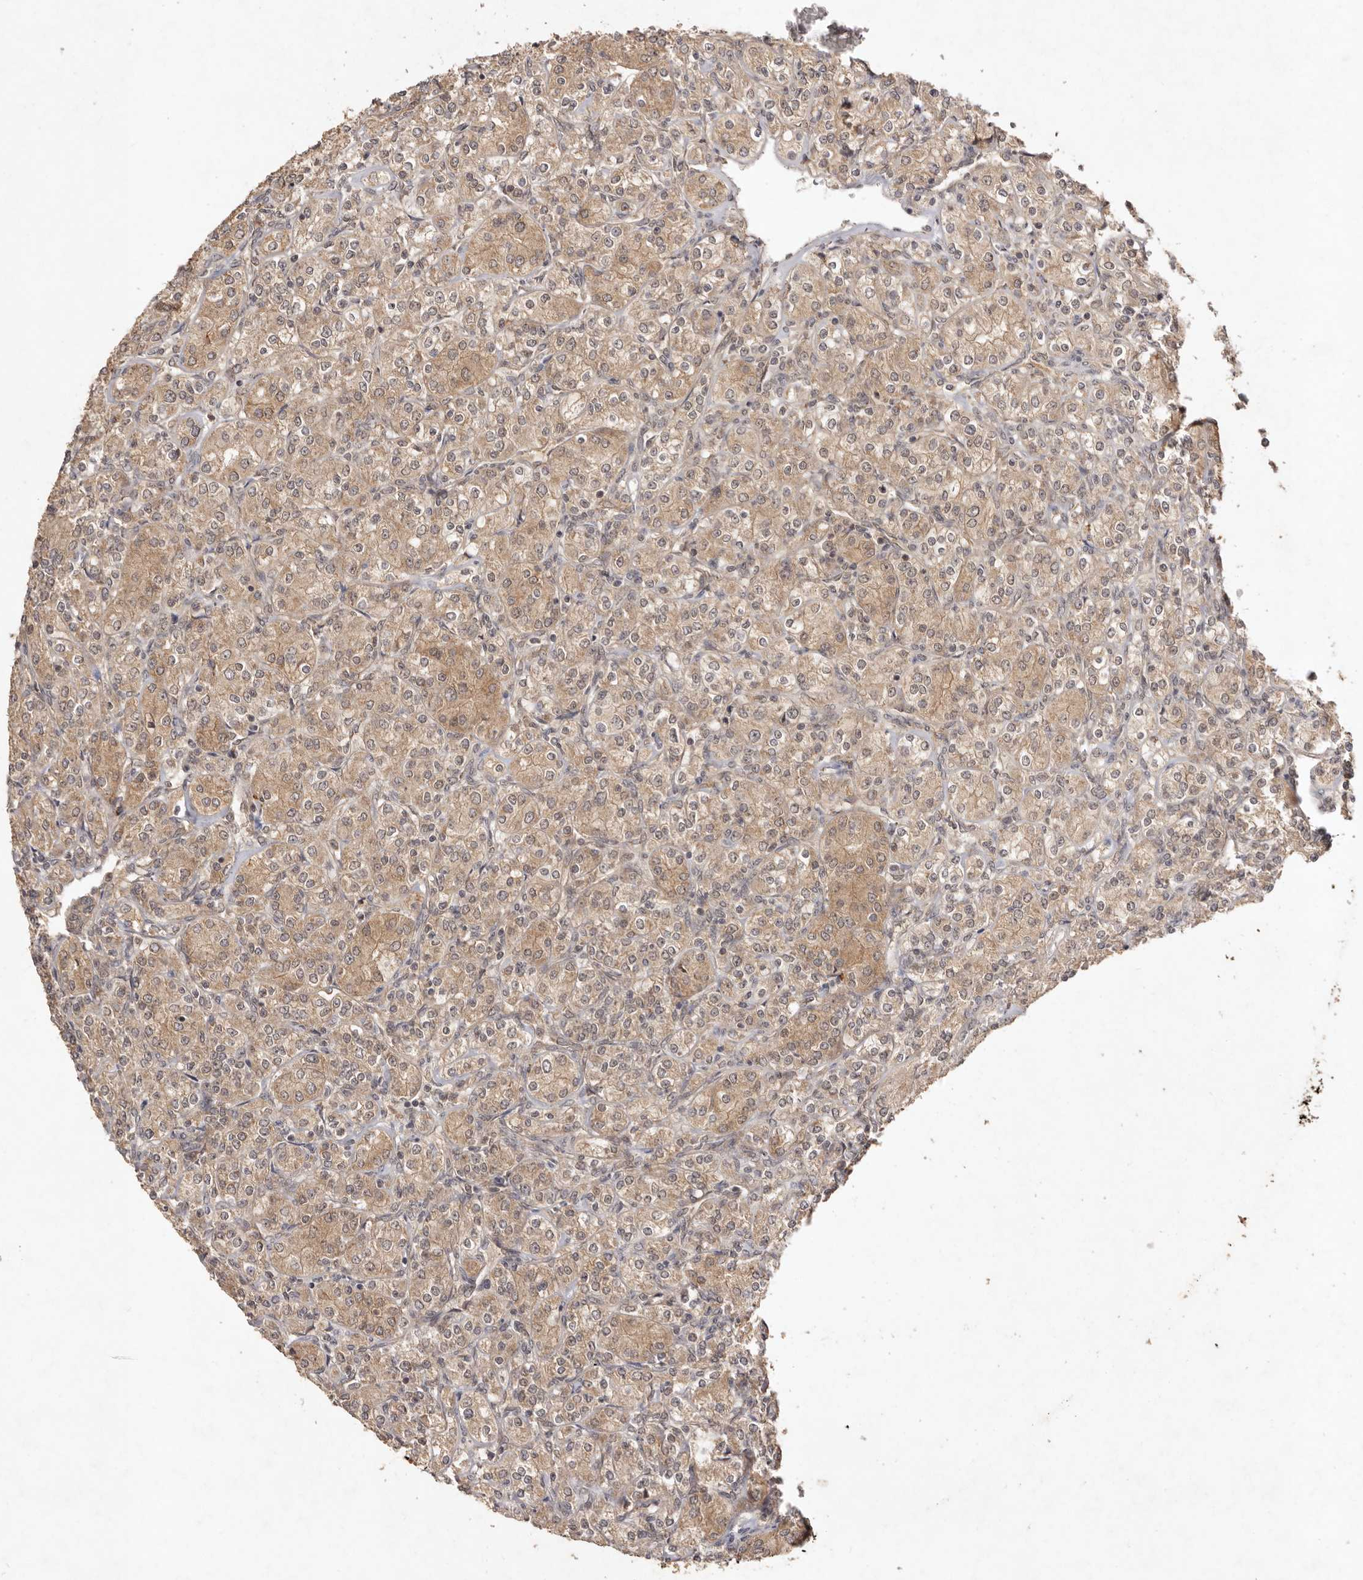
{"staining": {"intensity": "weak", "quantity": ">75%", "location": "cytoplasmic/membranous"}, "tissue": "renal cancer", "cell_type": "Tumor cells", "image_type": "cancer", "snomed": [{"axis": "morphology", "description": "Adenocarcinoma, NOS"}, {"axis": "topography", "description": "Kidney"}], "caption": "Renal cancer (adenocarcinoma) was stained to show a protein in brown. There is low levels of weak cytoplasmic/membranous staining in approximately >75% of tumor cells. Using DAB (brown) and hematoxylin (blue) stains, captured at high magnification using brightfield microscopy.", "gene": "TARS2", "patient": {"sex": "male", "age": 77}}